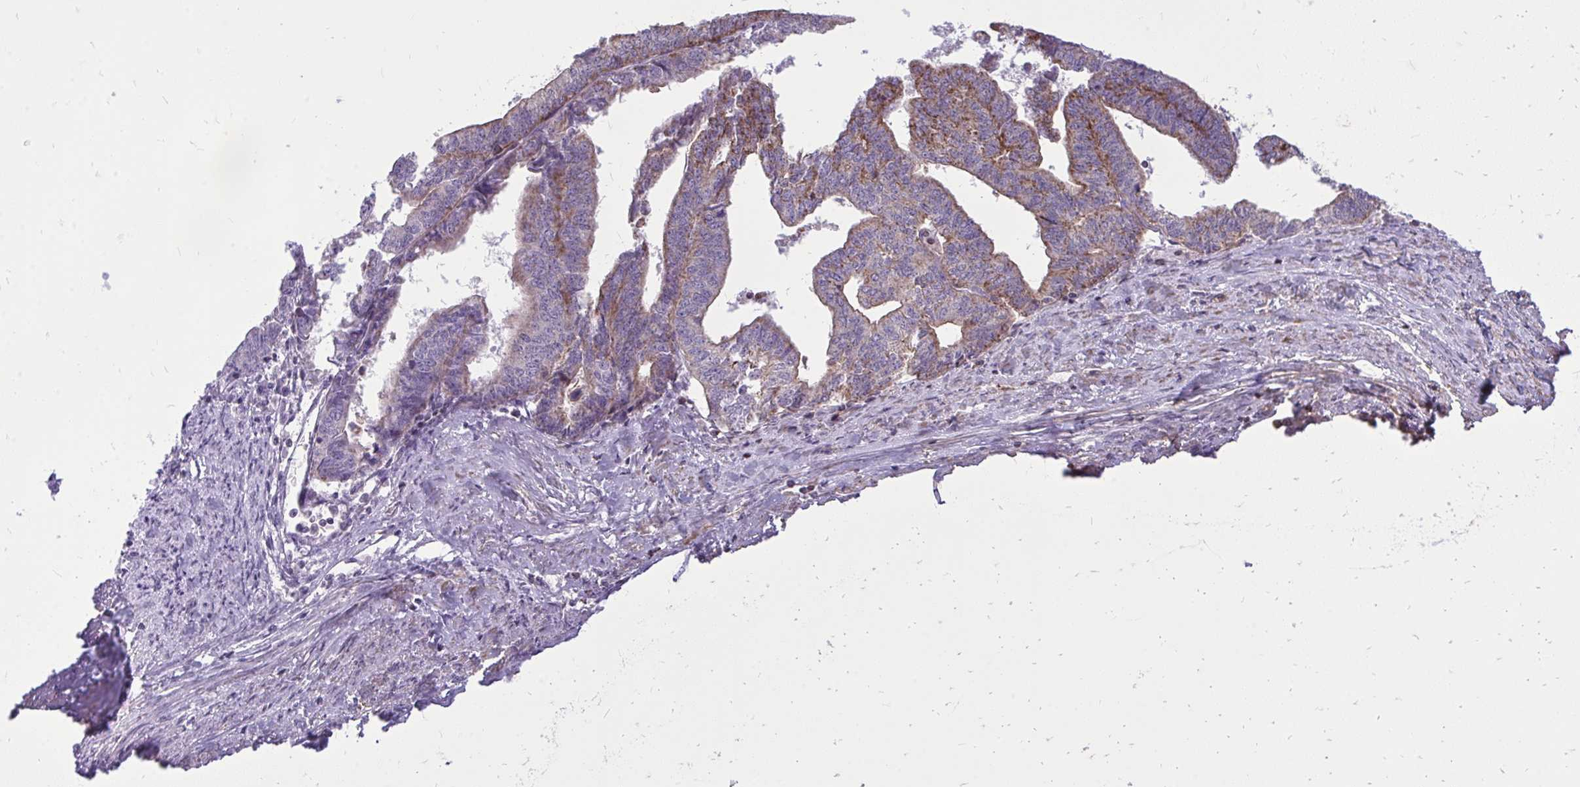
{"staining": {"intensity": "moderate", "quantity": ">75%", "location": "cytoplasmic/membranous"}, "tissue": "endometrial cancer", "cell_type": "Tumor cells", "image_type": "cancer", "snomed": [{"axis": "morphology", "description": "Adenocarcinoma, NOS"}, {"axis": "topography", "description": "Endometrium"}], "caption": "Human endometrial cancer (adenocarcinoma) stained for a protein (brown) reveals moderate cytoplasmic/membranous positive positivity in approximately >75% of tumor cells.", "gene": "SLC7A5", "patient": {"sex": "female", "age": 65}}